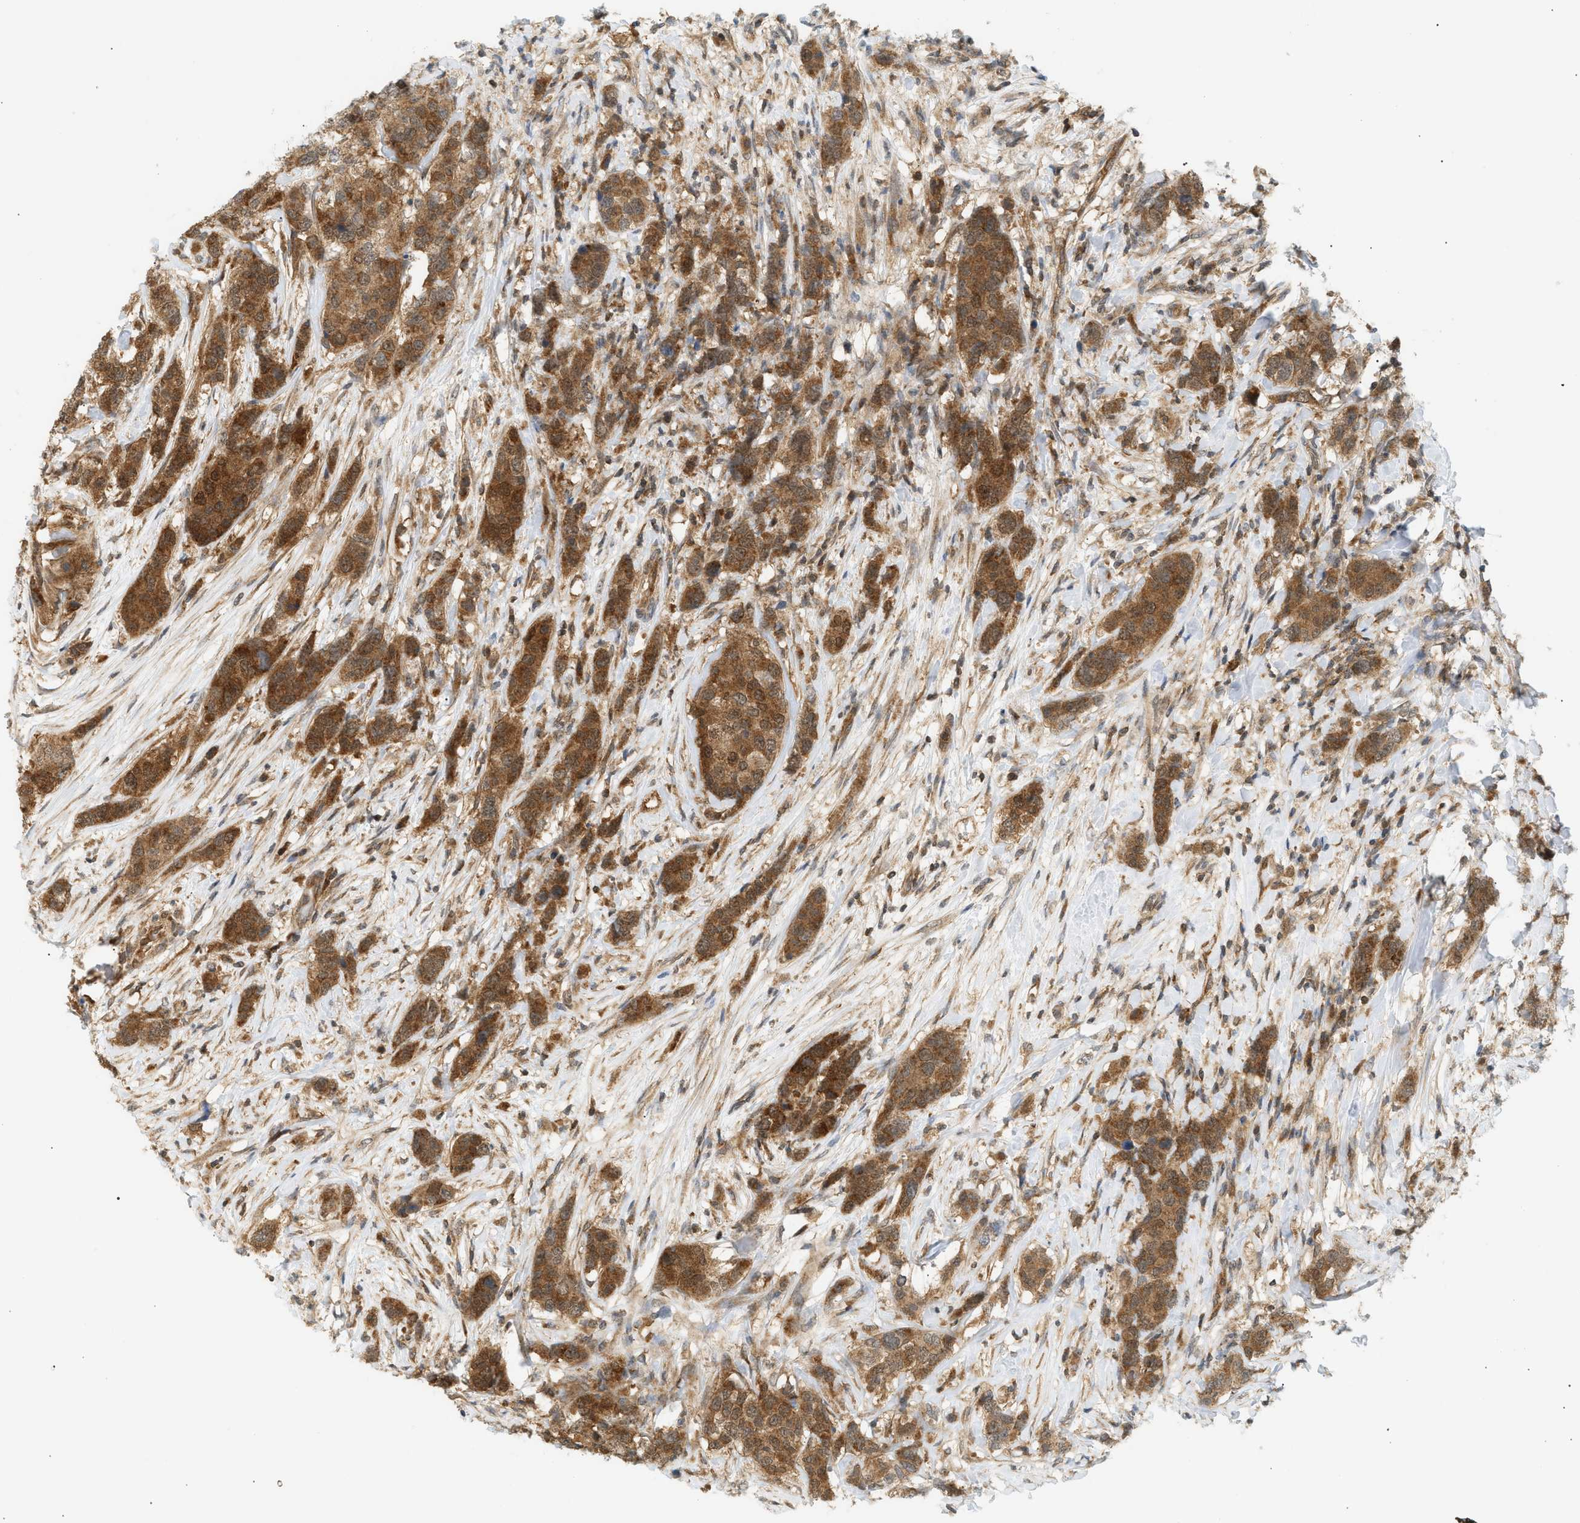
{"staining": {"intensity": "moderate", "quantity": ">75%", "location": "cytoplasmic/membranous"}, "tissue": "breast cancer", "cell_type": "Tumor cells", "image_type": "cancer", "snomed": [{"axis": "morphology", "description": "Lobular carcinoma"}, {"axis": "topography", "description": "Breast"}], "caption": "This is an image of IHC staining of breast lobular carcinoma, which shows moderate staining in the cytoplasmic/membranous of tumor cells.", "gene": "SHC1", "patient": {"sex": "female", "age": 59}}